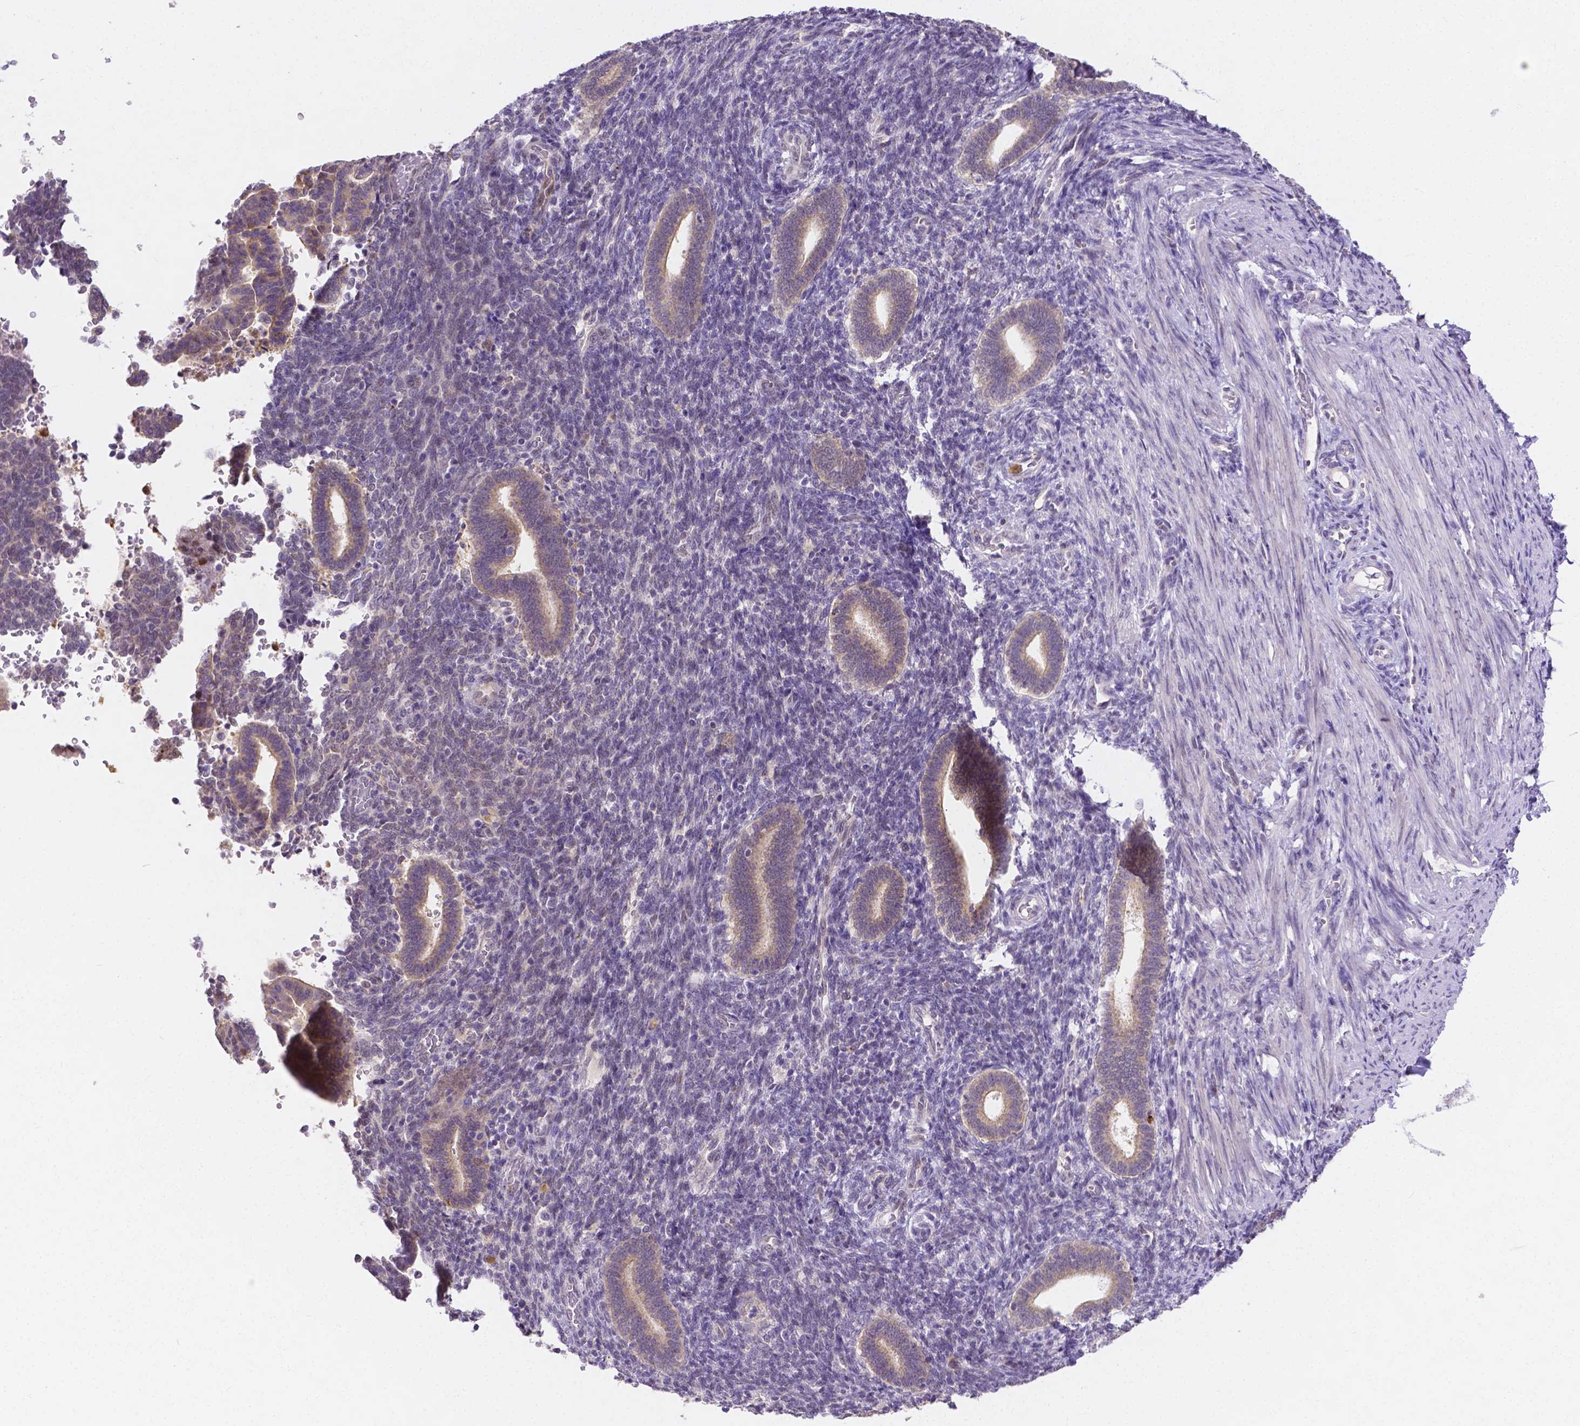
{"staining": {"intensity": "negative", "quantity": "none", "location": "none"}, "tissue": "endometrium", "cell_type": "Cells in endometrial stroma", "image_type": "normal", "snomed": [{"axis": "morphology", "description": "Normal tissue, NOS"}, {"axis": "topography", "description": "Endometrium"}], "caption": "Immunohistochemistry (IHC) image of unremarkable human endometrium stained for a protein (brown), which reveals no staining in cells in endometrial stroma. (Brightfield microscopy of DAB immunohistochemistry at high magnification).", "gene": "ZNRD2", "patient": {"sex": "female", "age": 34}}